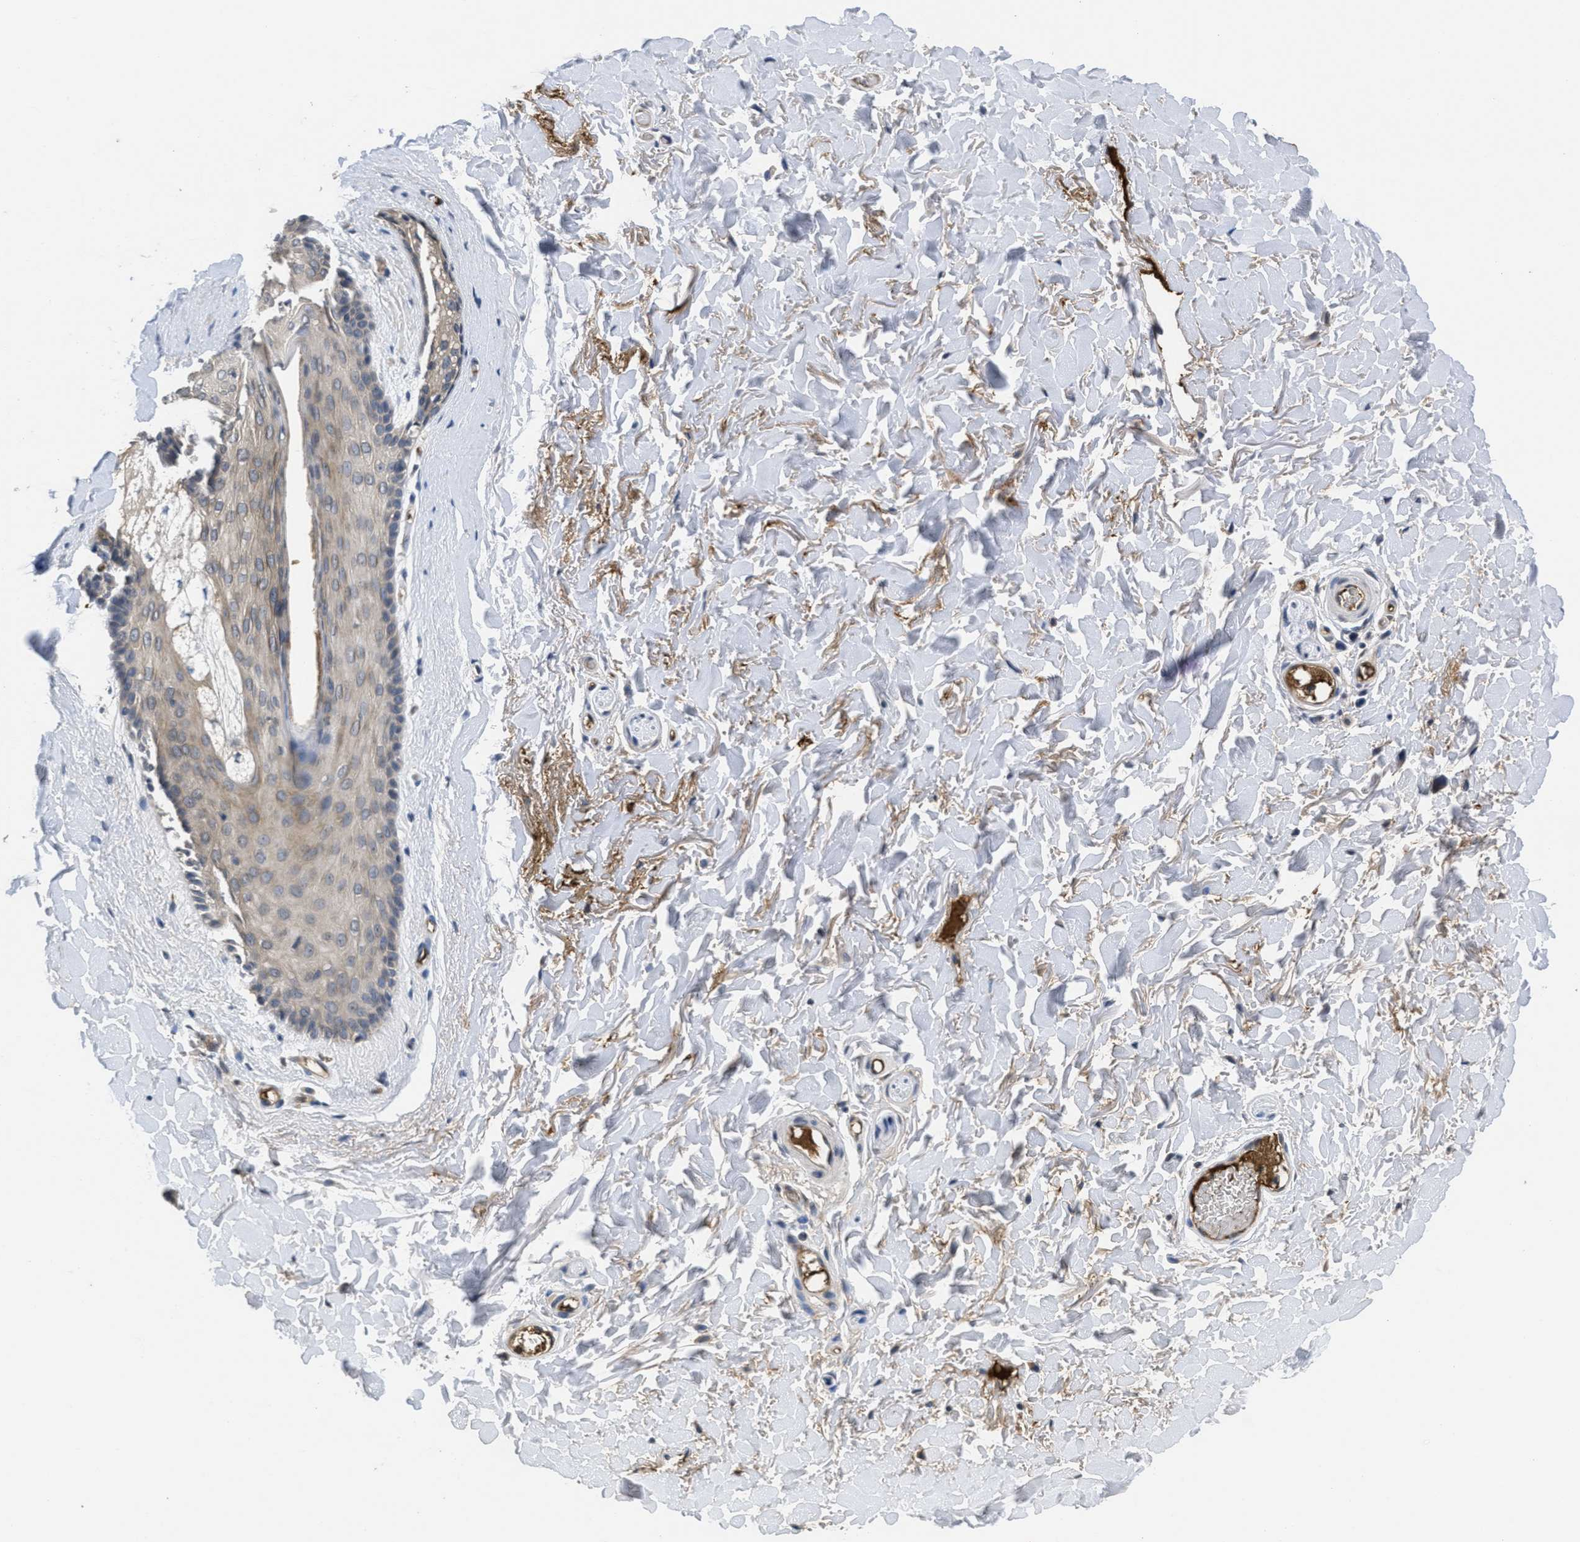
{"staining": {"intensity": "weak", "quantity": "<25%", "location": "cytoplasmic/membranous"}, "tissue": "skin", "cell_type": "Epidermal cells", "image_type": "normal", "snomed": [{"axis": "morphology", "description": "Normal tissue, NOS"}, {"axis": "topography", "description": "Anal"}], "caption": "Immunohistochemistry of unremarkable skin shows no expression in epidermal cells.", "gene": "ANGPT1", "patient": {"sex": "male", "age": 74}}